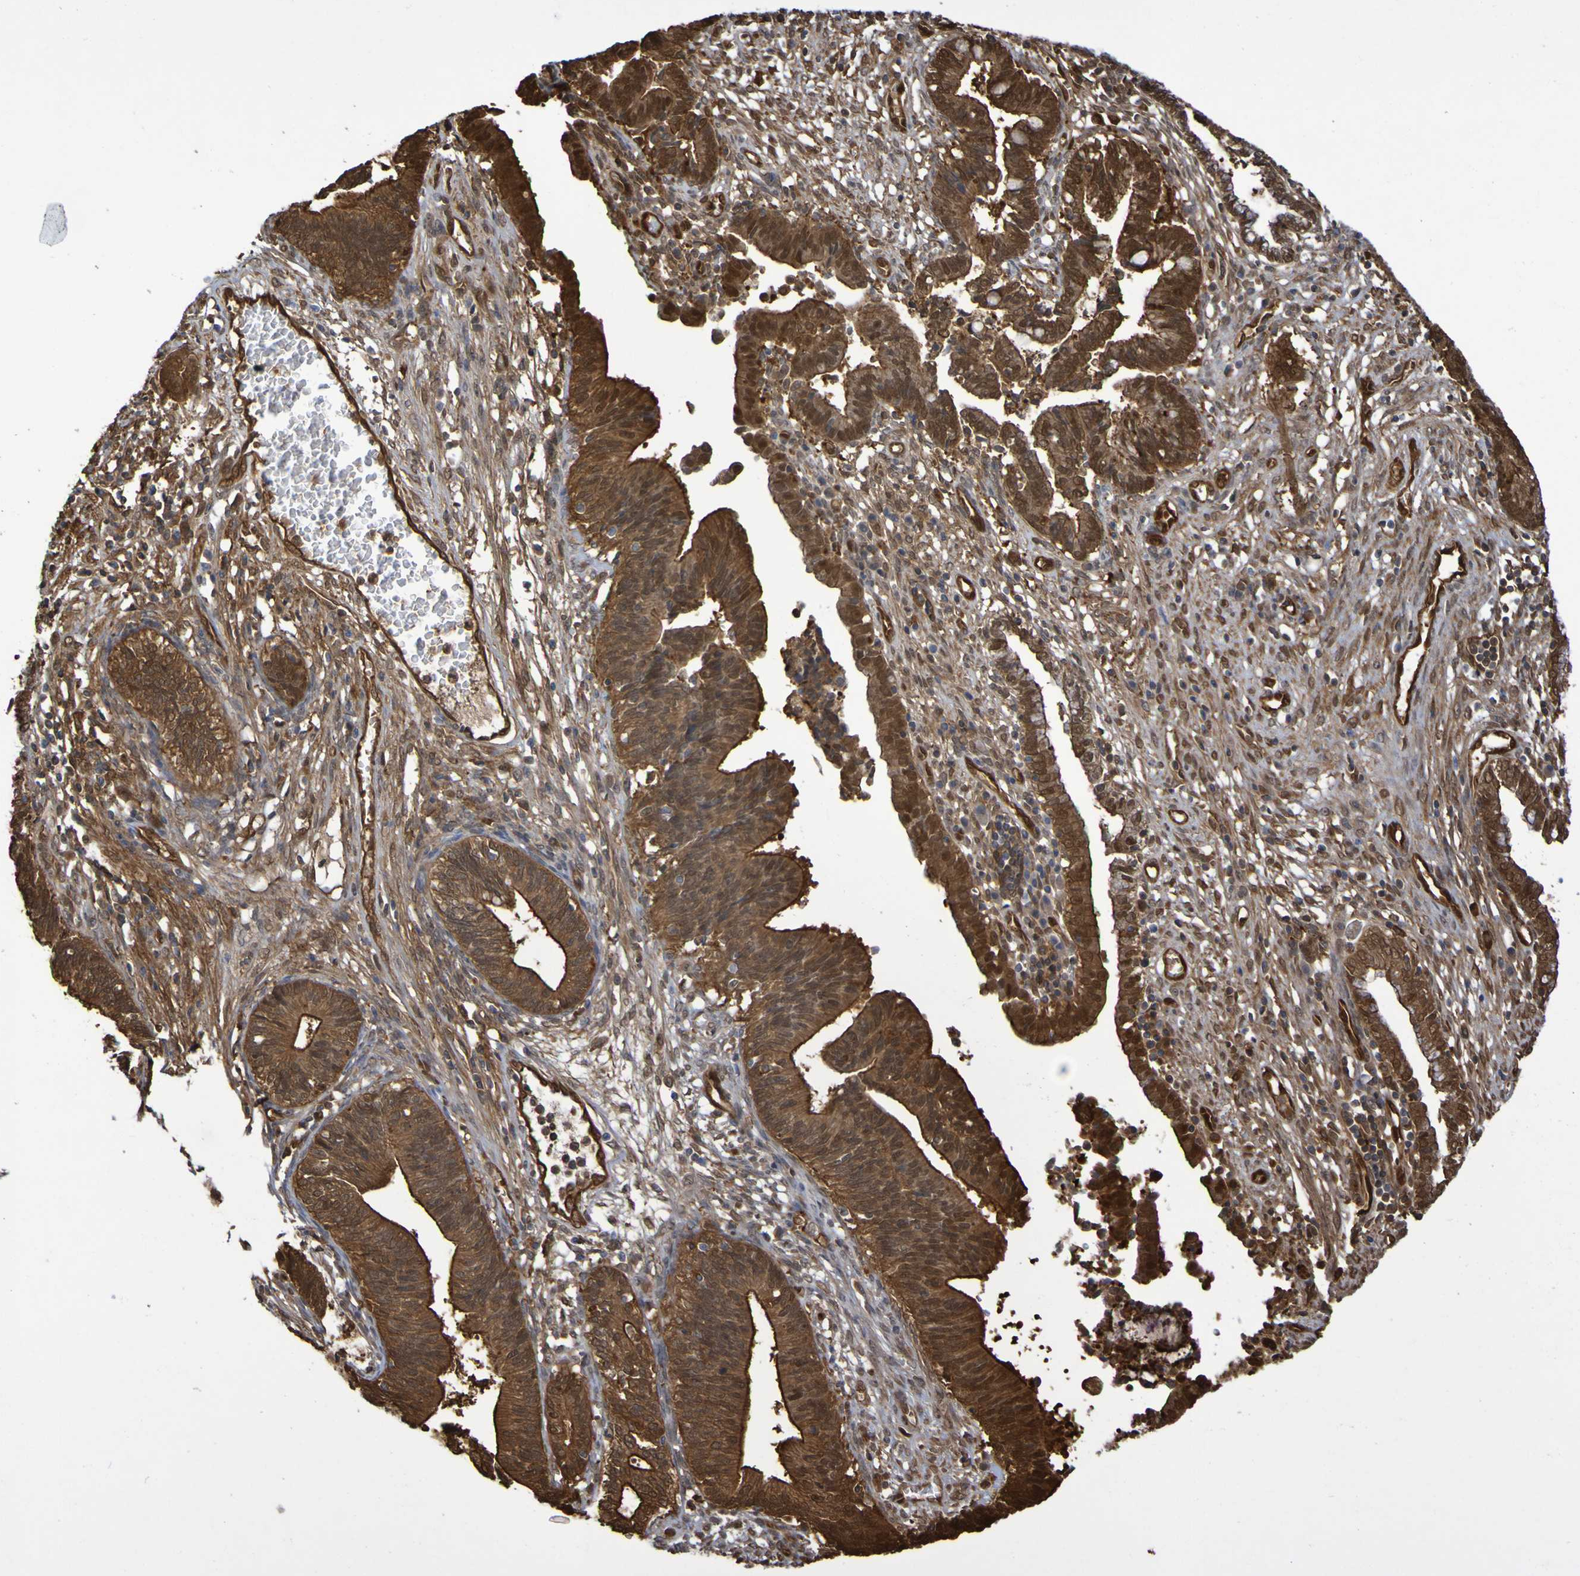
{"staining": {"intensity": "strong", "quantity": ">75%", "location": "cytoplasmic/membranous"}, "tissue": "cervical cancer", "cell_type": "Tumor cells", "image_type": "cancer", "snomed": [{"axis": "morphology", "description": "Adenocarcinoma, NOS"}, {"axis": "topography", "description": "Cervix"}], "caption": "Cervical cancer (adenocarcinoma) stained with a protein marker exhibits strong staining in tumor cells.", "gene": "SERPINB6", "patient": {"sex": "female", "age": 44}}